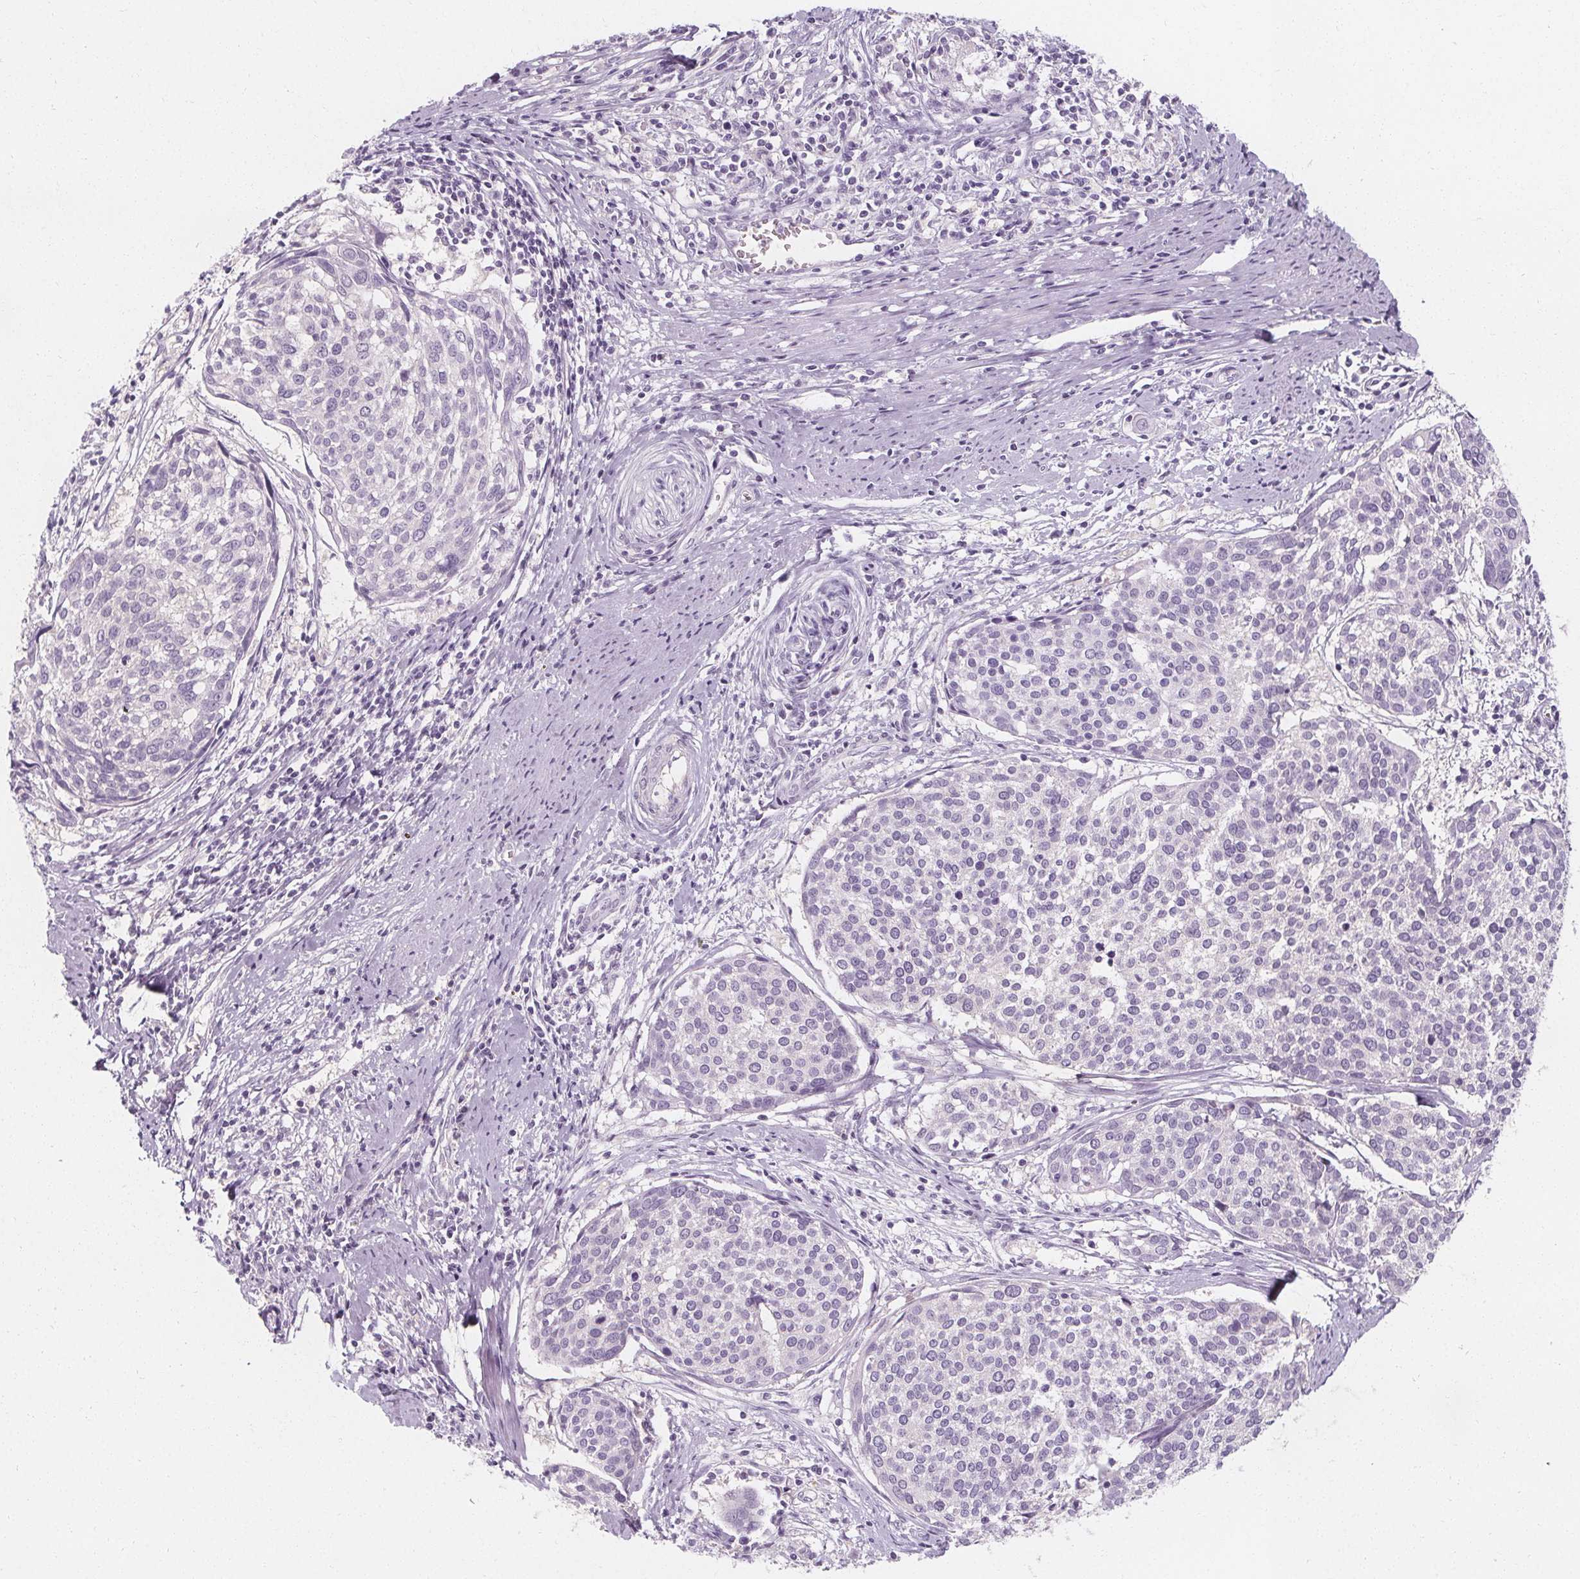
{"staining": {"intensity": "negative", "quantity": "none", "location": "none"}, "tissue": "cervical cancer", "cell_type": "Tumor cells", "image_type": "cancer", "snomed": [{"axis": "morphology", "description": "Squamous cell carcinoma, NOS"}, {"axis": "topography", "description": "Cervix"}], "caption": "Immunohistochemistry (IHC) of cervical squamous cell carcinoma shows no staining in tumor cells.", "gene": "UGP2", "patient": {"sex": "female", "age": 39}}